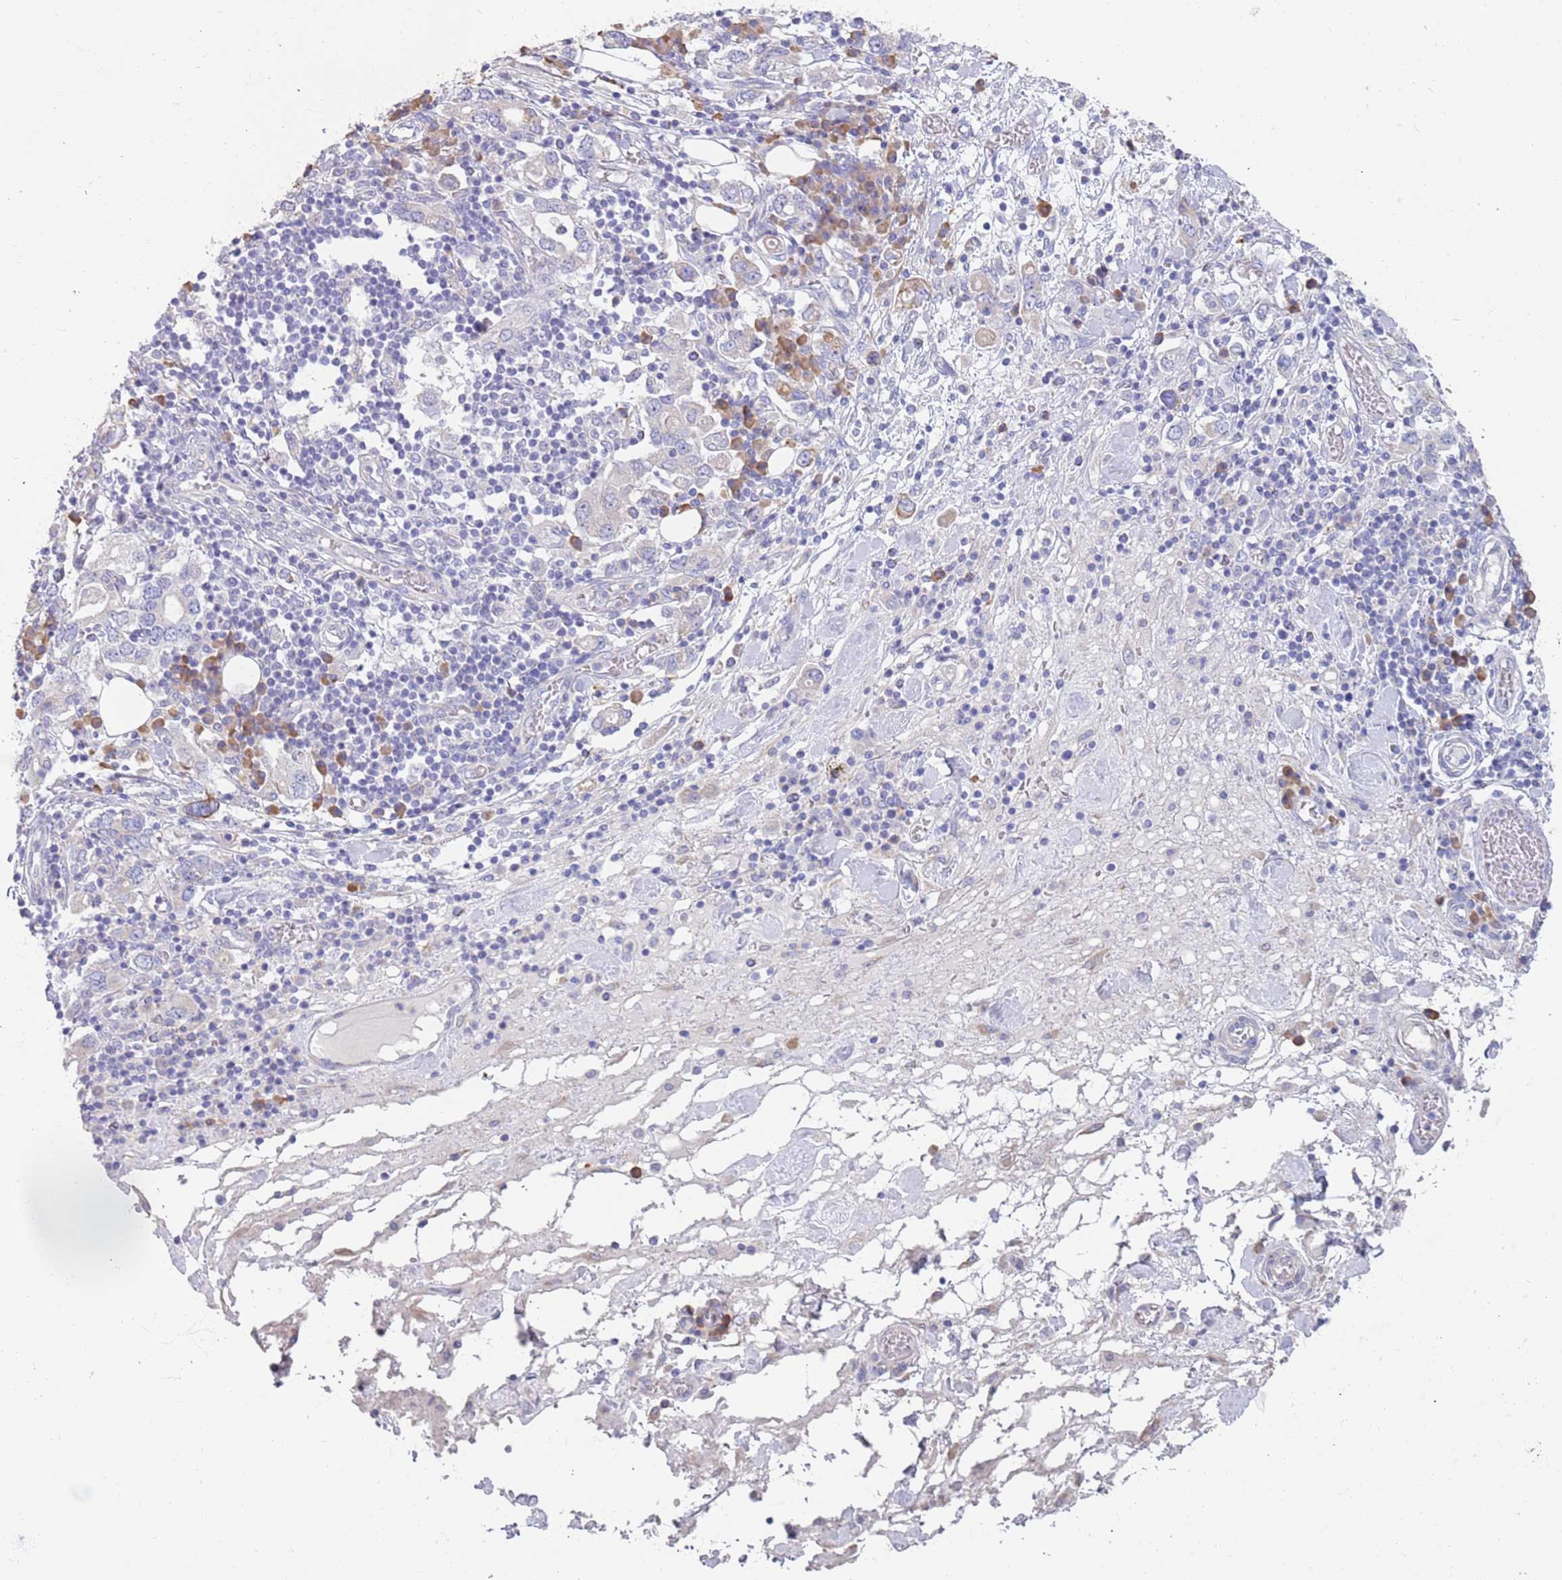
{"staining": {"intensity": "negative", "quantity": "none", "location": "none"}, "tissue": "stomach cancer", "cell_type": "Tumor cells", "image_type": "cancer", "snomed": [{"axis": "morphology", "description": "Adenocarcinoma, NOS"}, {"axis": "topography", "description": "Stomach, upper"}, {"axis": "topography", "description": "Stomach"}], "caption": "Tumor cells show no significant staining in stomach adenocarcinoma. (Stains: DAB immunohistochemistry with hematoxylin counter stain, Microscopy: brightfield microscopy at high magnification).", "gene": "CCDC149", "patient": {"sex": "male", "age": 62}}